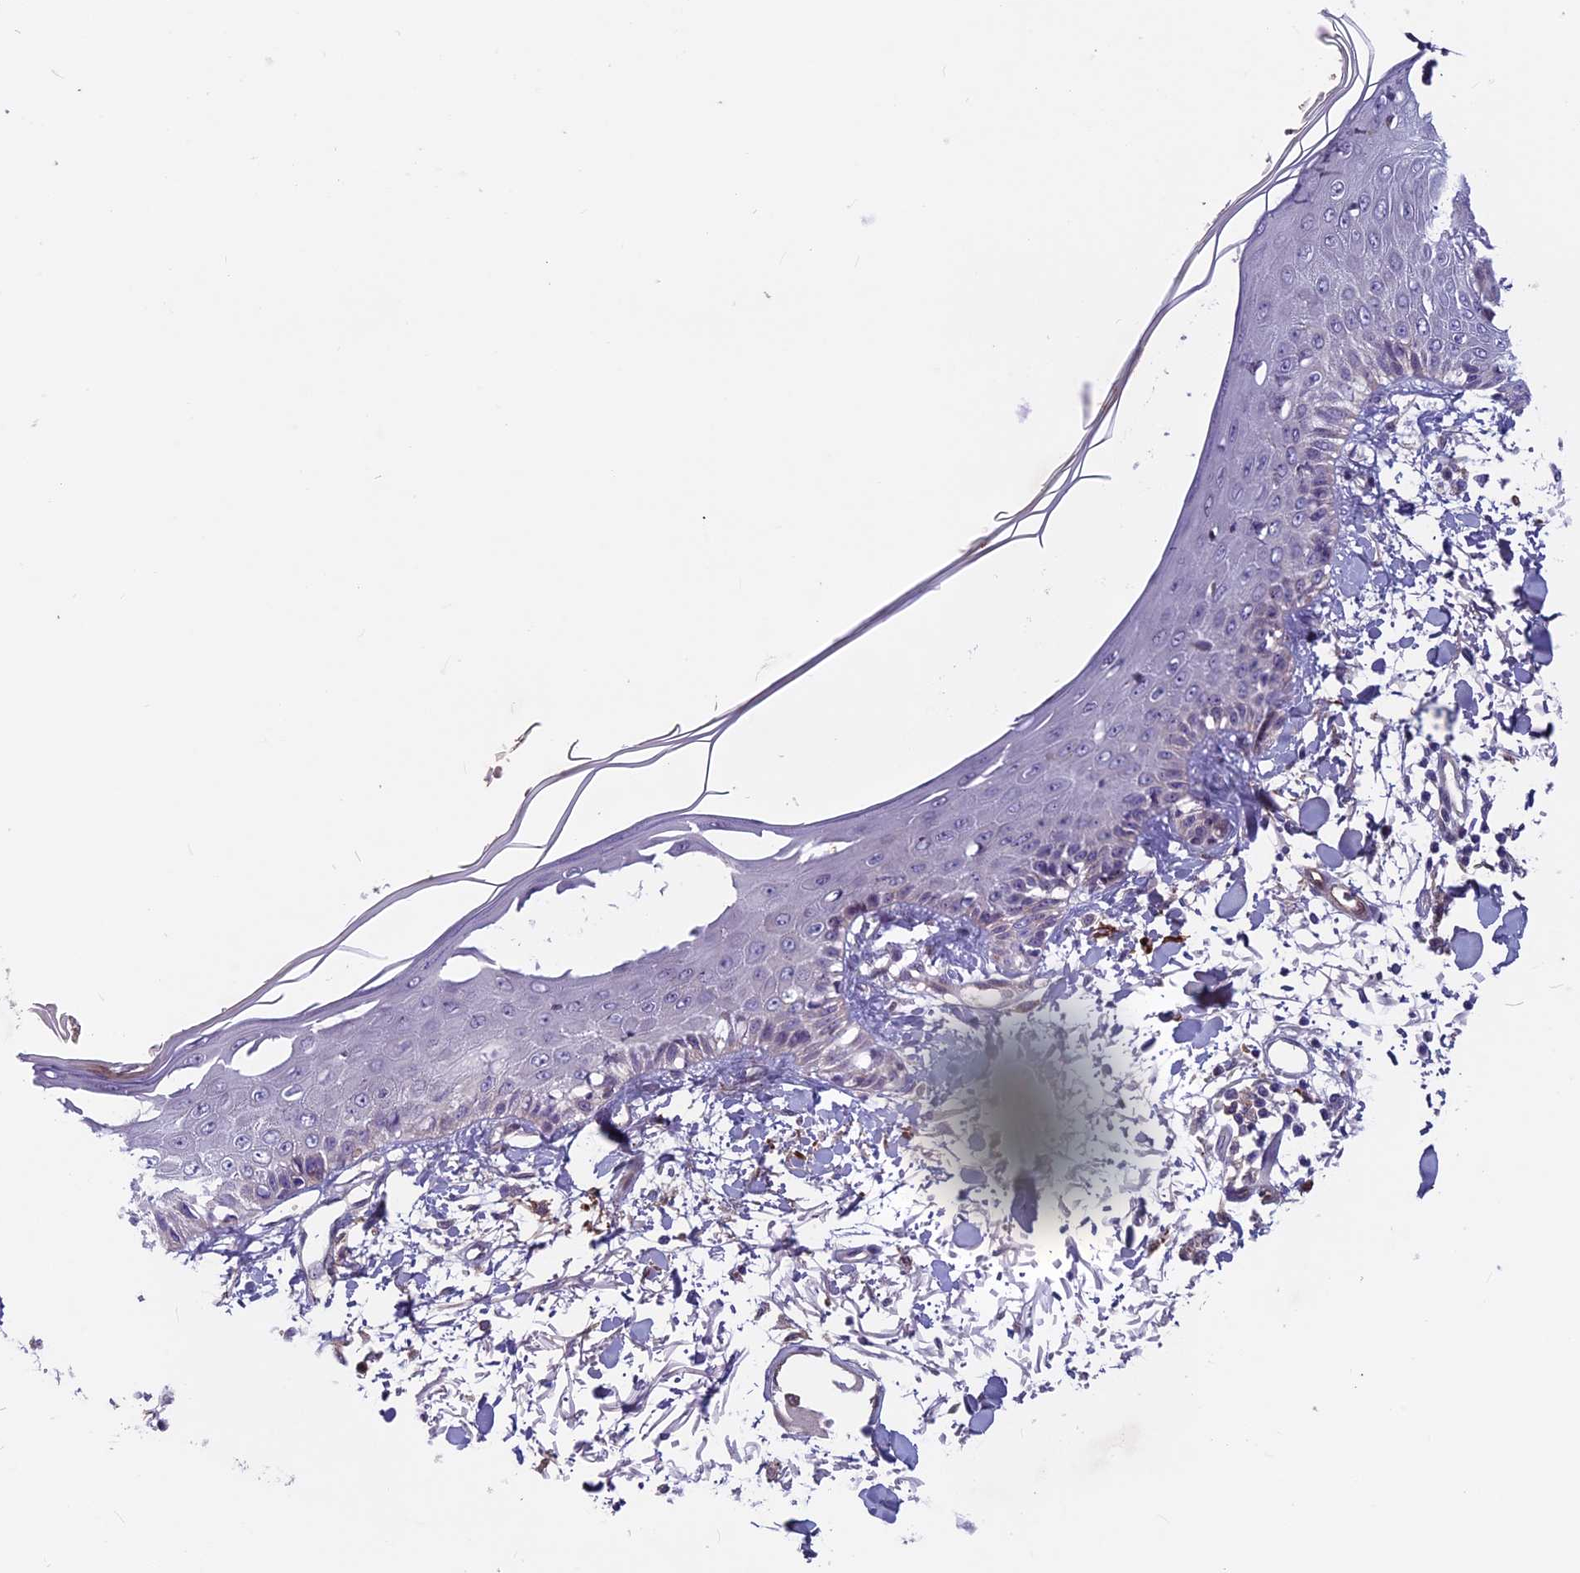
{"staining": {"intensity": "negative", "quantity": "none", "location": "none"}, "tissue": "skin", "cell_type": "Fibroblasts", "image_type": "normal", "snomed": [{"axis": "morphology", "description": "Normal tissue, NOS"}, {"axis": "morphology", "description": "Squamous cell carcinoma, NOS"}, {"axis": "topography", "description": "Skin"}, {"axis": "topography", "description": "Peripheral nerve tissue"}], "caption": "This is an immunohistochemistry (IHC) micrograph of benign human skin. There is no positivity in fibroblasts.", "gene": "MAST2", "patient": {"sex": "male", "age": 83}}